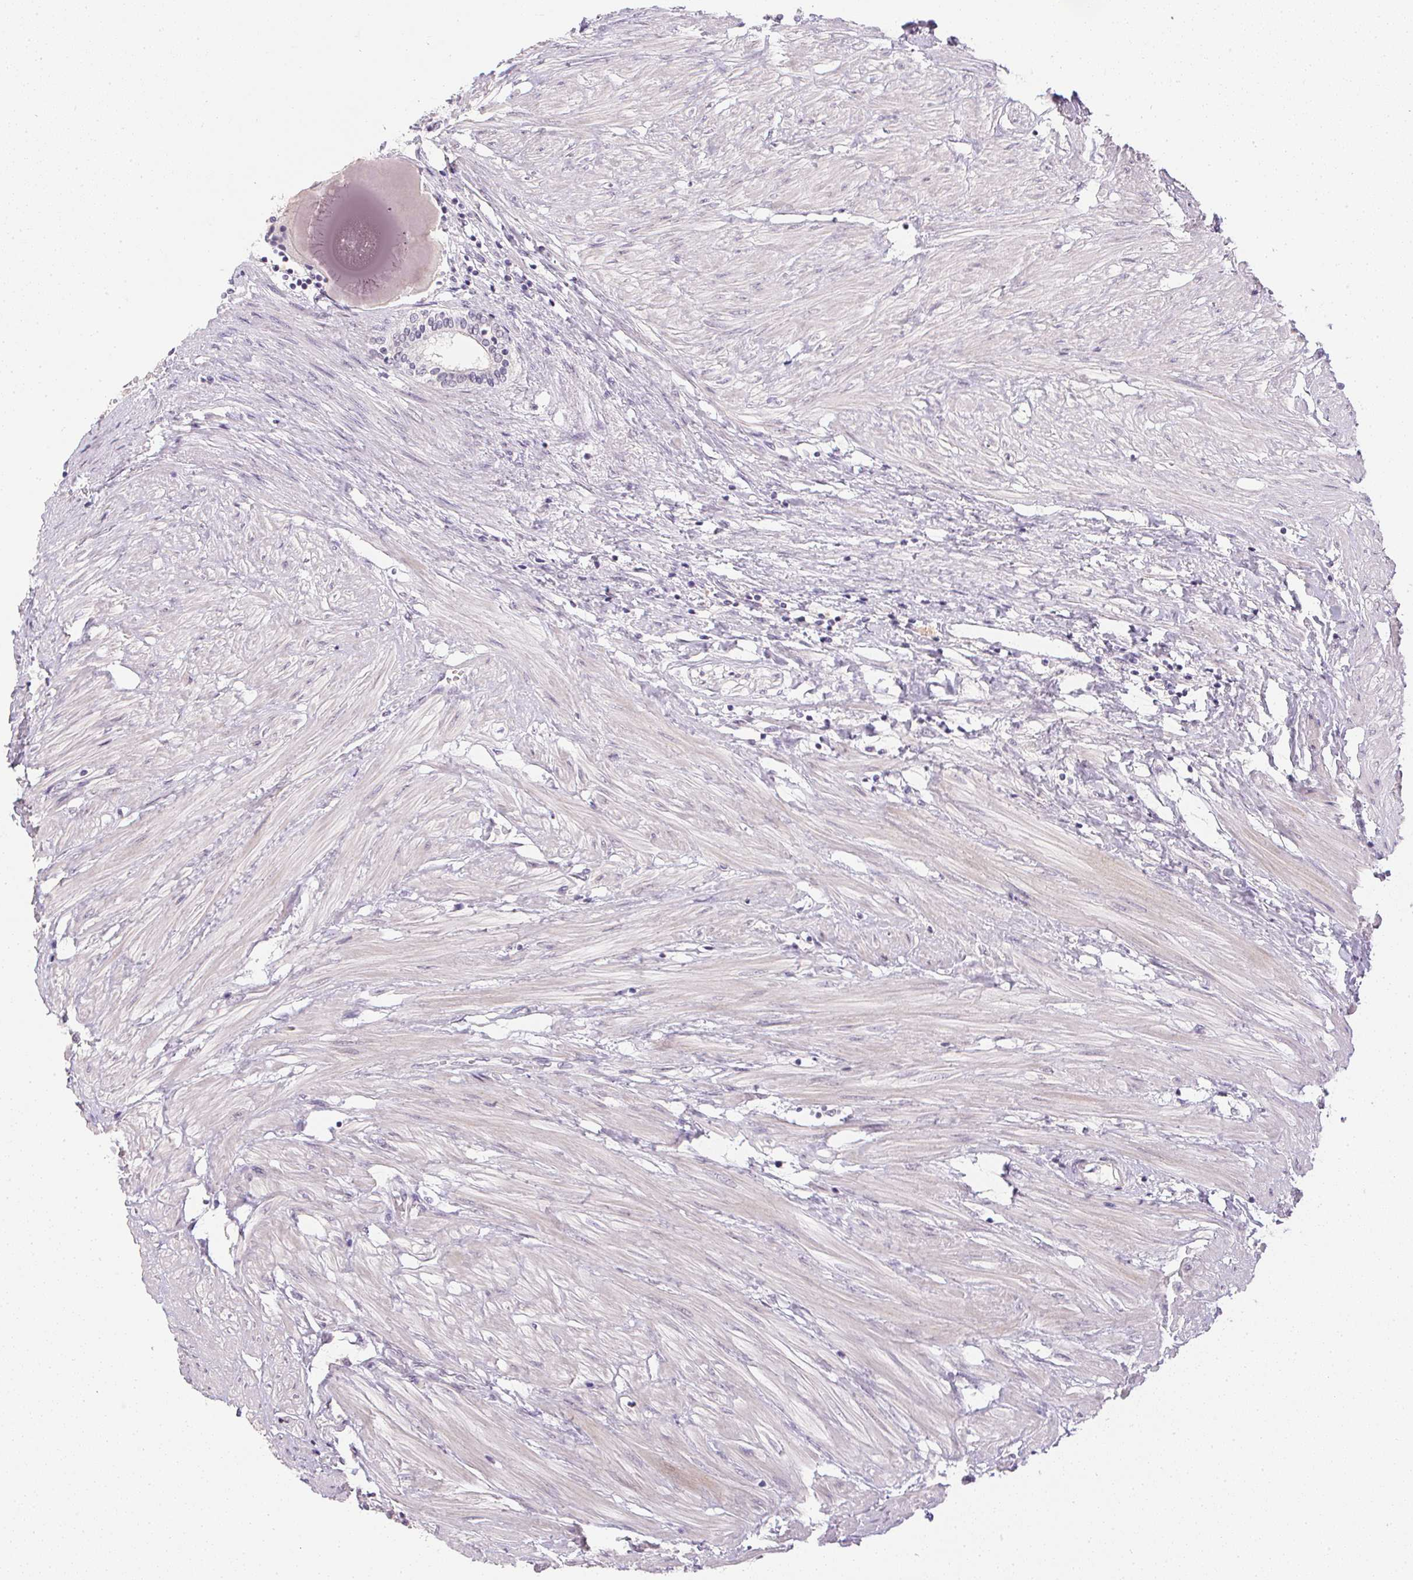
{"staining": {"intensity": "negative", "quantity": "none", "location": "none"}, "tissue": "prostate", "cell_type": "Glandular cells", "image_type": "normal", "snomed": [{"axis": "morphology", "description": "Normal tissue, NOS"}, {"axis": "topography", "description": "Prostate"}], "caption": "This is an immunohistochemistry (IHC) image of unremarkable human prostate. There is no expression in glandular cells.", "gene": "PPY", "patient": {"sex": "male", "age": 55}}